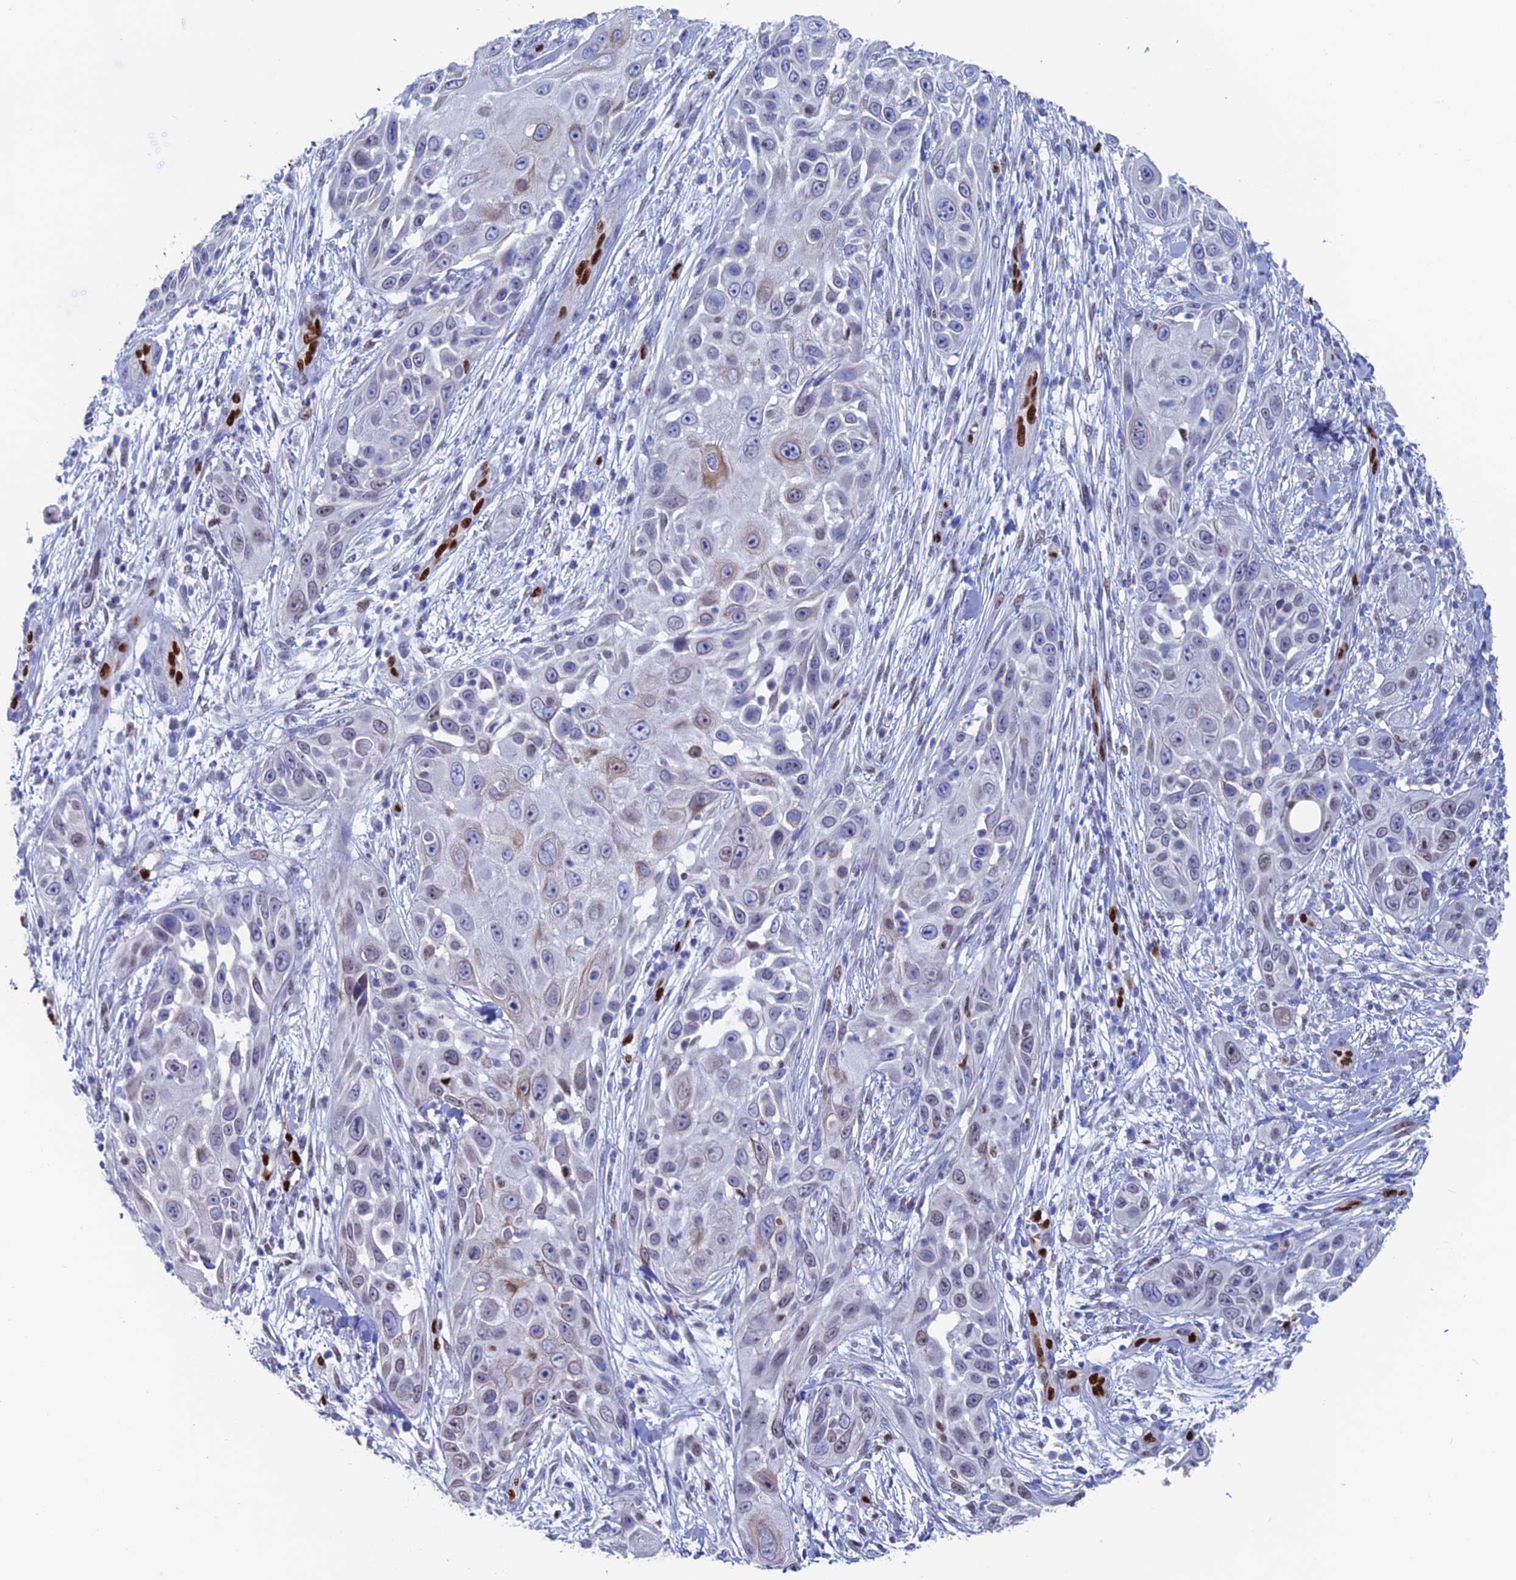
{"staining": {"intensity": "weak", "quantity": "<25%", "location": "cytoplasmic/membranous"}, "tissue": "skin cancer", "cell_type": "Tumor cells", "image_type": "cancer", "snomed": [{"axis": "morphology", "description": "Squamous cell carcinoma, NOS"}, {"axis": "topography", "description": "Skin"}], "caption": "Immunohistochemical staining of human skin squamous cell carcinoma reveals no significant staining in tumor cells. (DAB IHC, high magnification).", "gene": "NOL4L", "patient": {"sex": "female", "age": 44}}